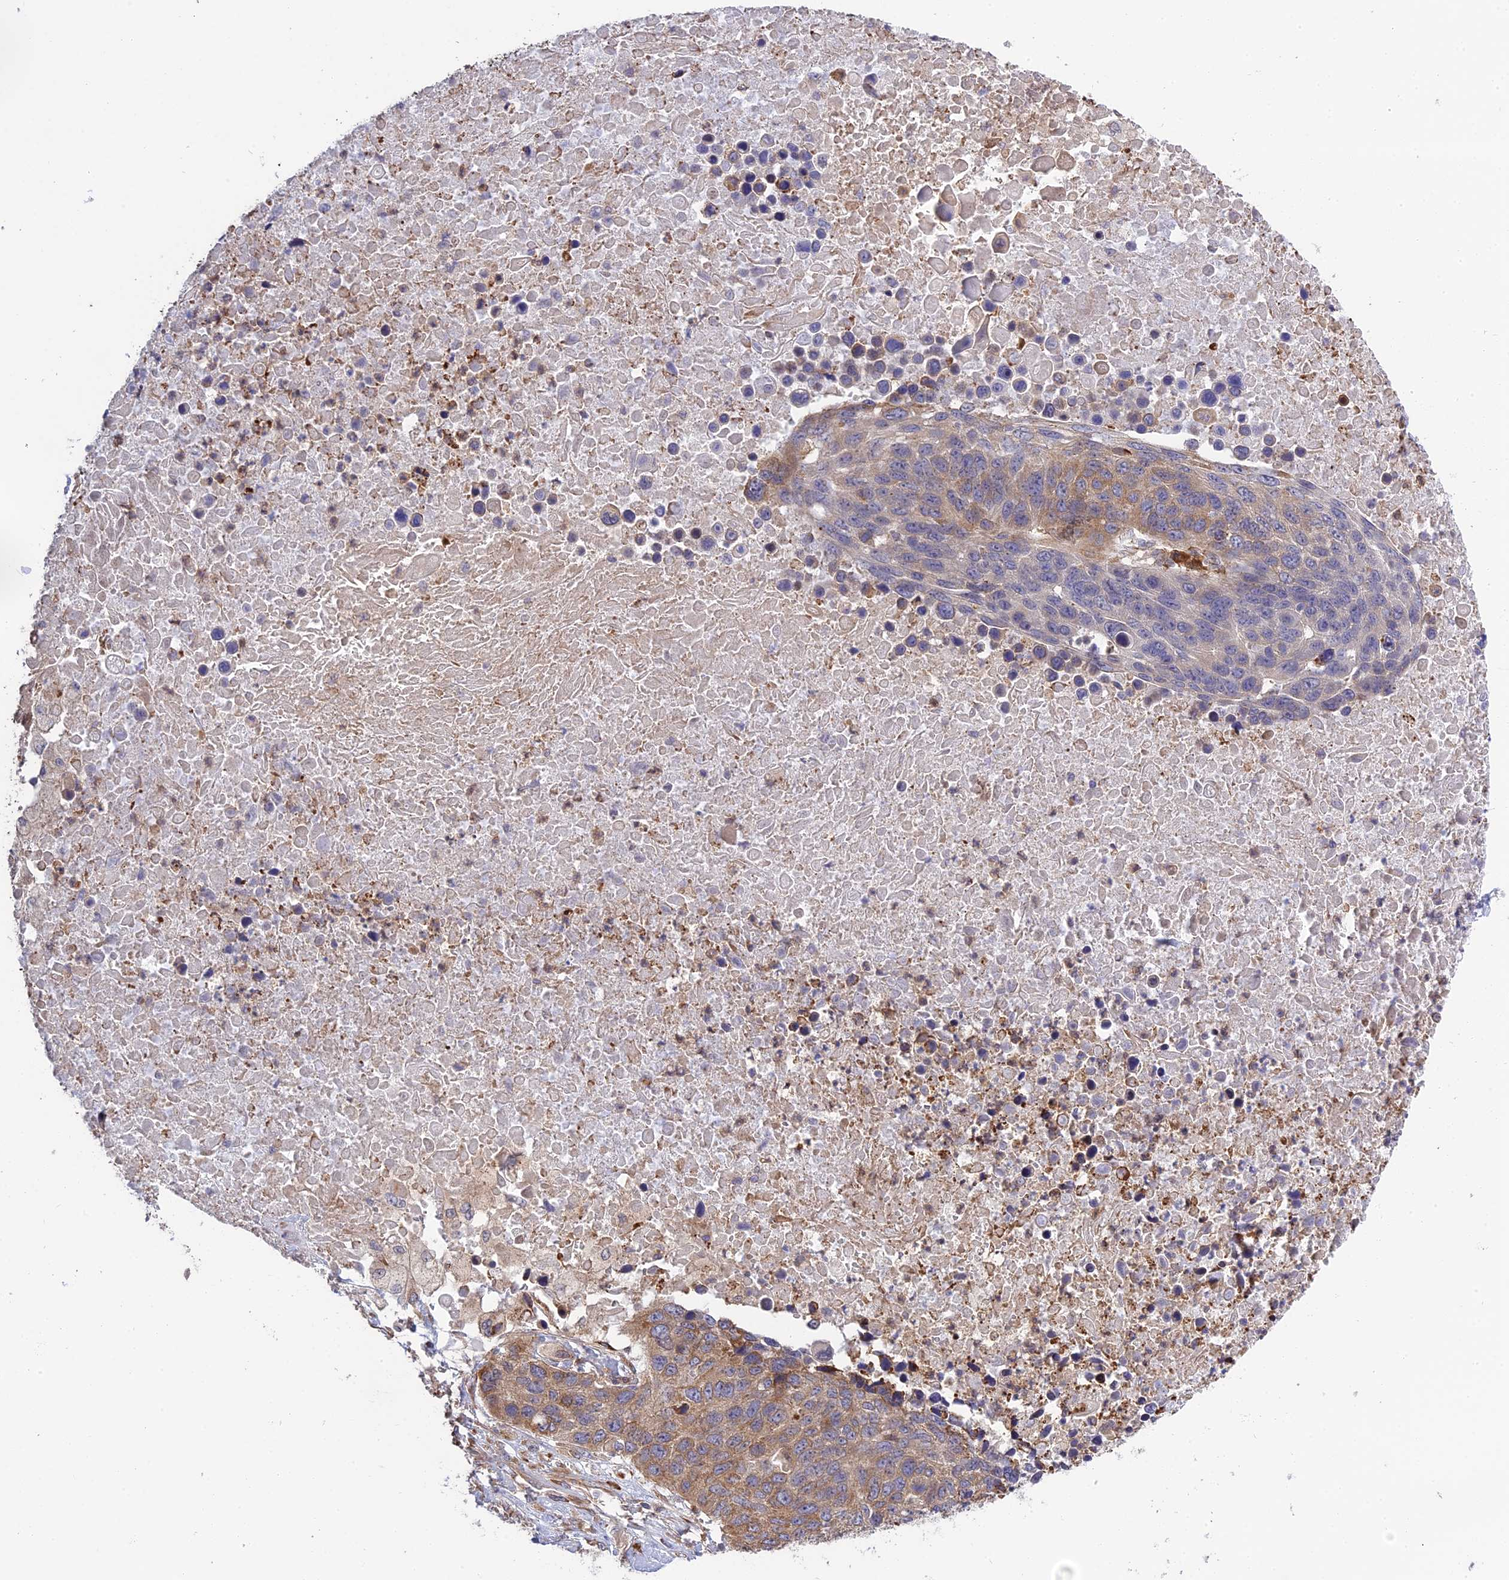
{"staining": {"intensity": "moderate", "quantity": "25%-75%", "location": "cytoplasmic/membranous"}, "tissue": "lung cancer", "cell_type": "Tumor cells", "image_type": "cancer", "snomed": [{"axis": "morphology", "description": "Normal tissue, NOS"}, {"axis": "morphology", "description": "Squamous cell carcinoma, NOS"}, {"axis": "topography", "description": "Lymph node"}, {"axis": "topography", "description": "Lung"}], "caption": "This is an image of IHC staining of lung cancer (squamous cell carcinoma), which shows moderate staining in the cytoplasmic/membranous of tumor cells.", "gene": "DDX60L", "patient": {"sex": "male", "age": 66}}